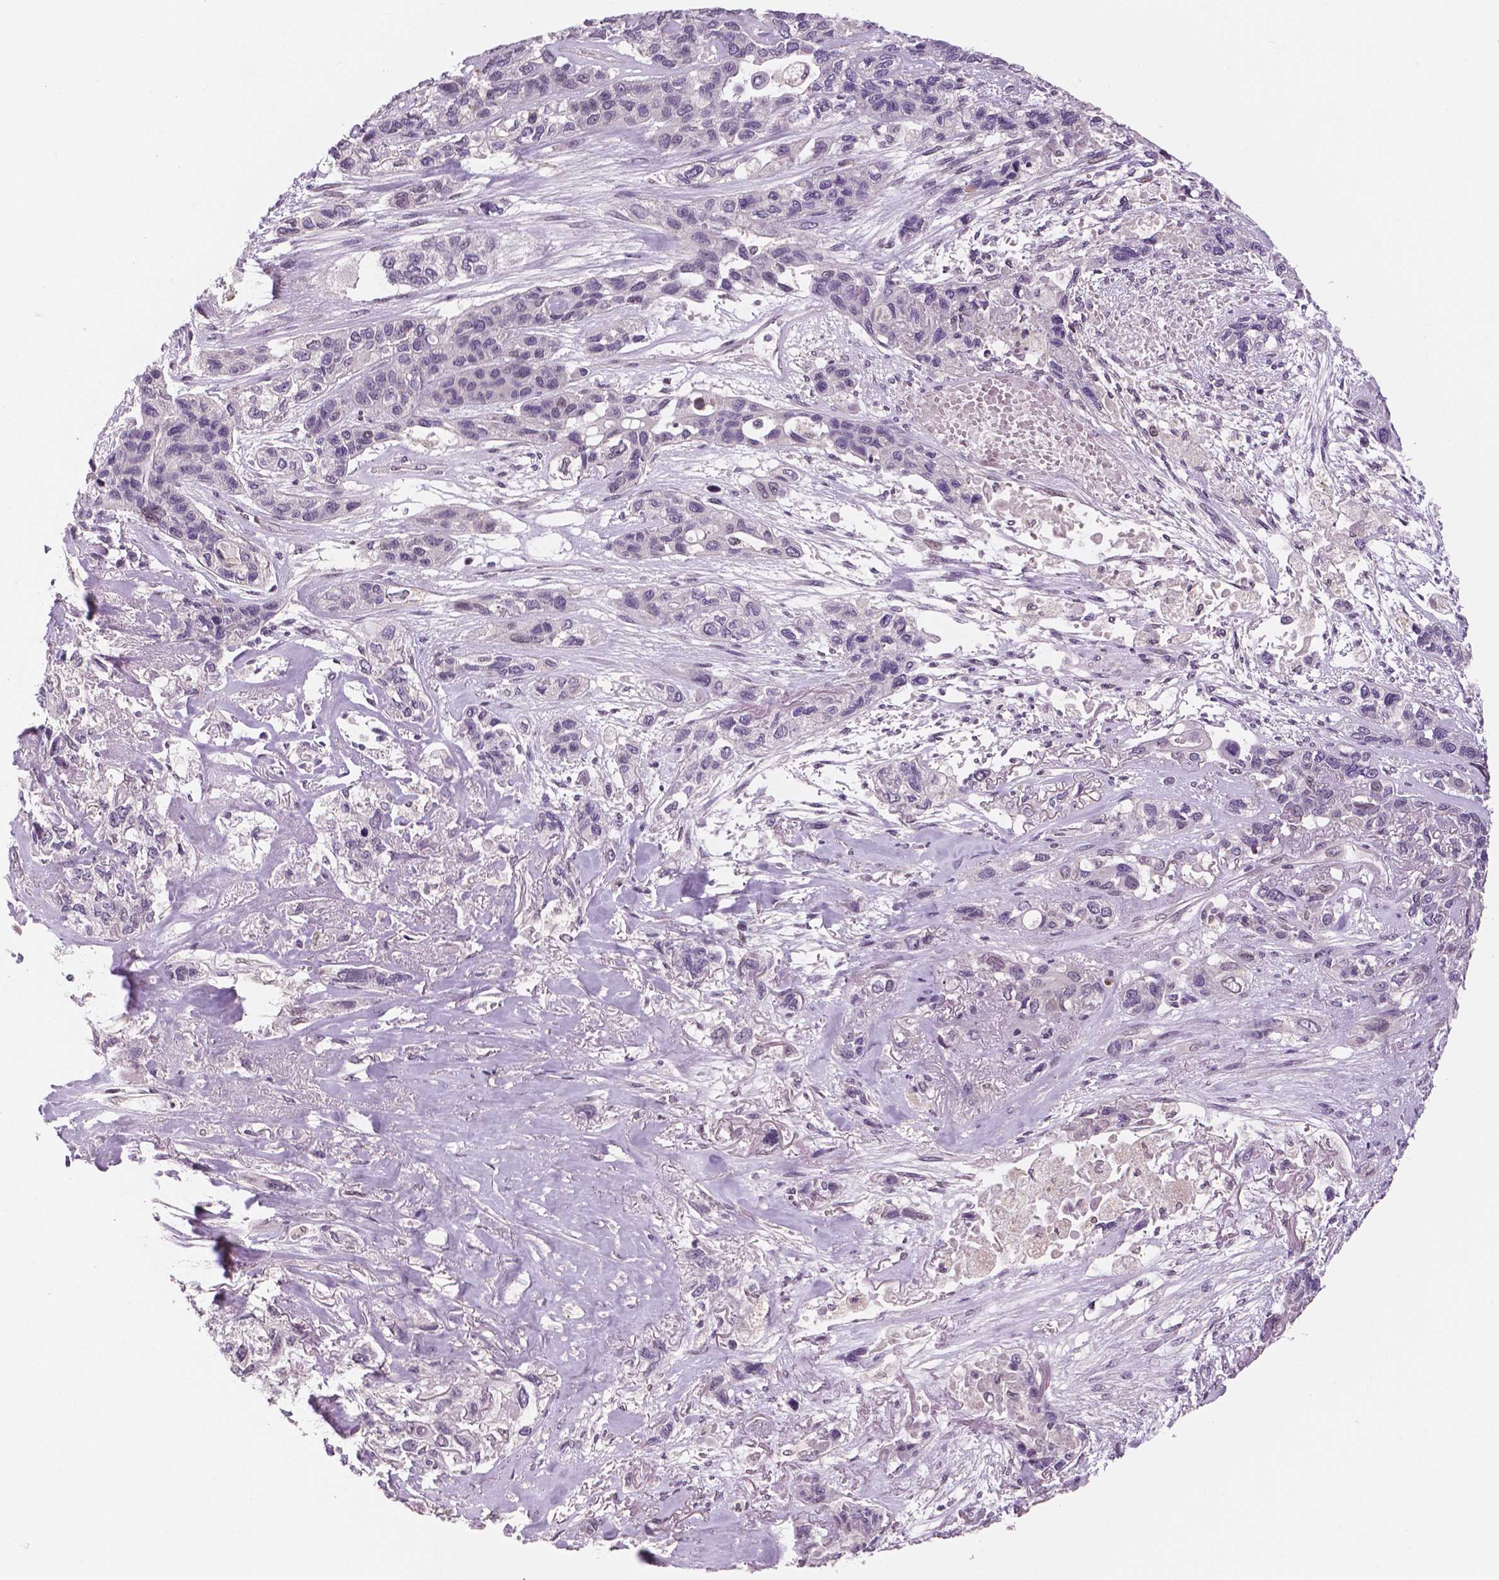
{"staining": {"intensity": "negative", "quantity": "none", "location": "none"}, "tissue": "lung cancer", "cell_type": "Tumor cells", "image_type": "cancer", "snomed": [{"axis": "morphology", "description": "Squamous cell carcinoma, NOS"}, {"axis": "topography", "description": "Lung"}], "caption": "A high-resolution image shows immunohistochemistry staining of squamous cell carcinoma (lung), which displays no significant expression in tumor cells.", "gene": "STAT3", "patient": {"sex": "female", "age": 70}}